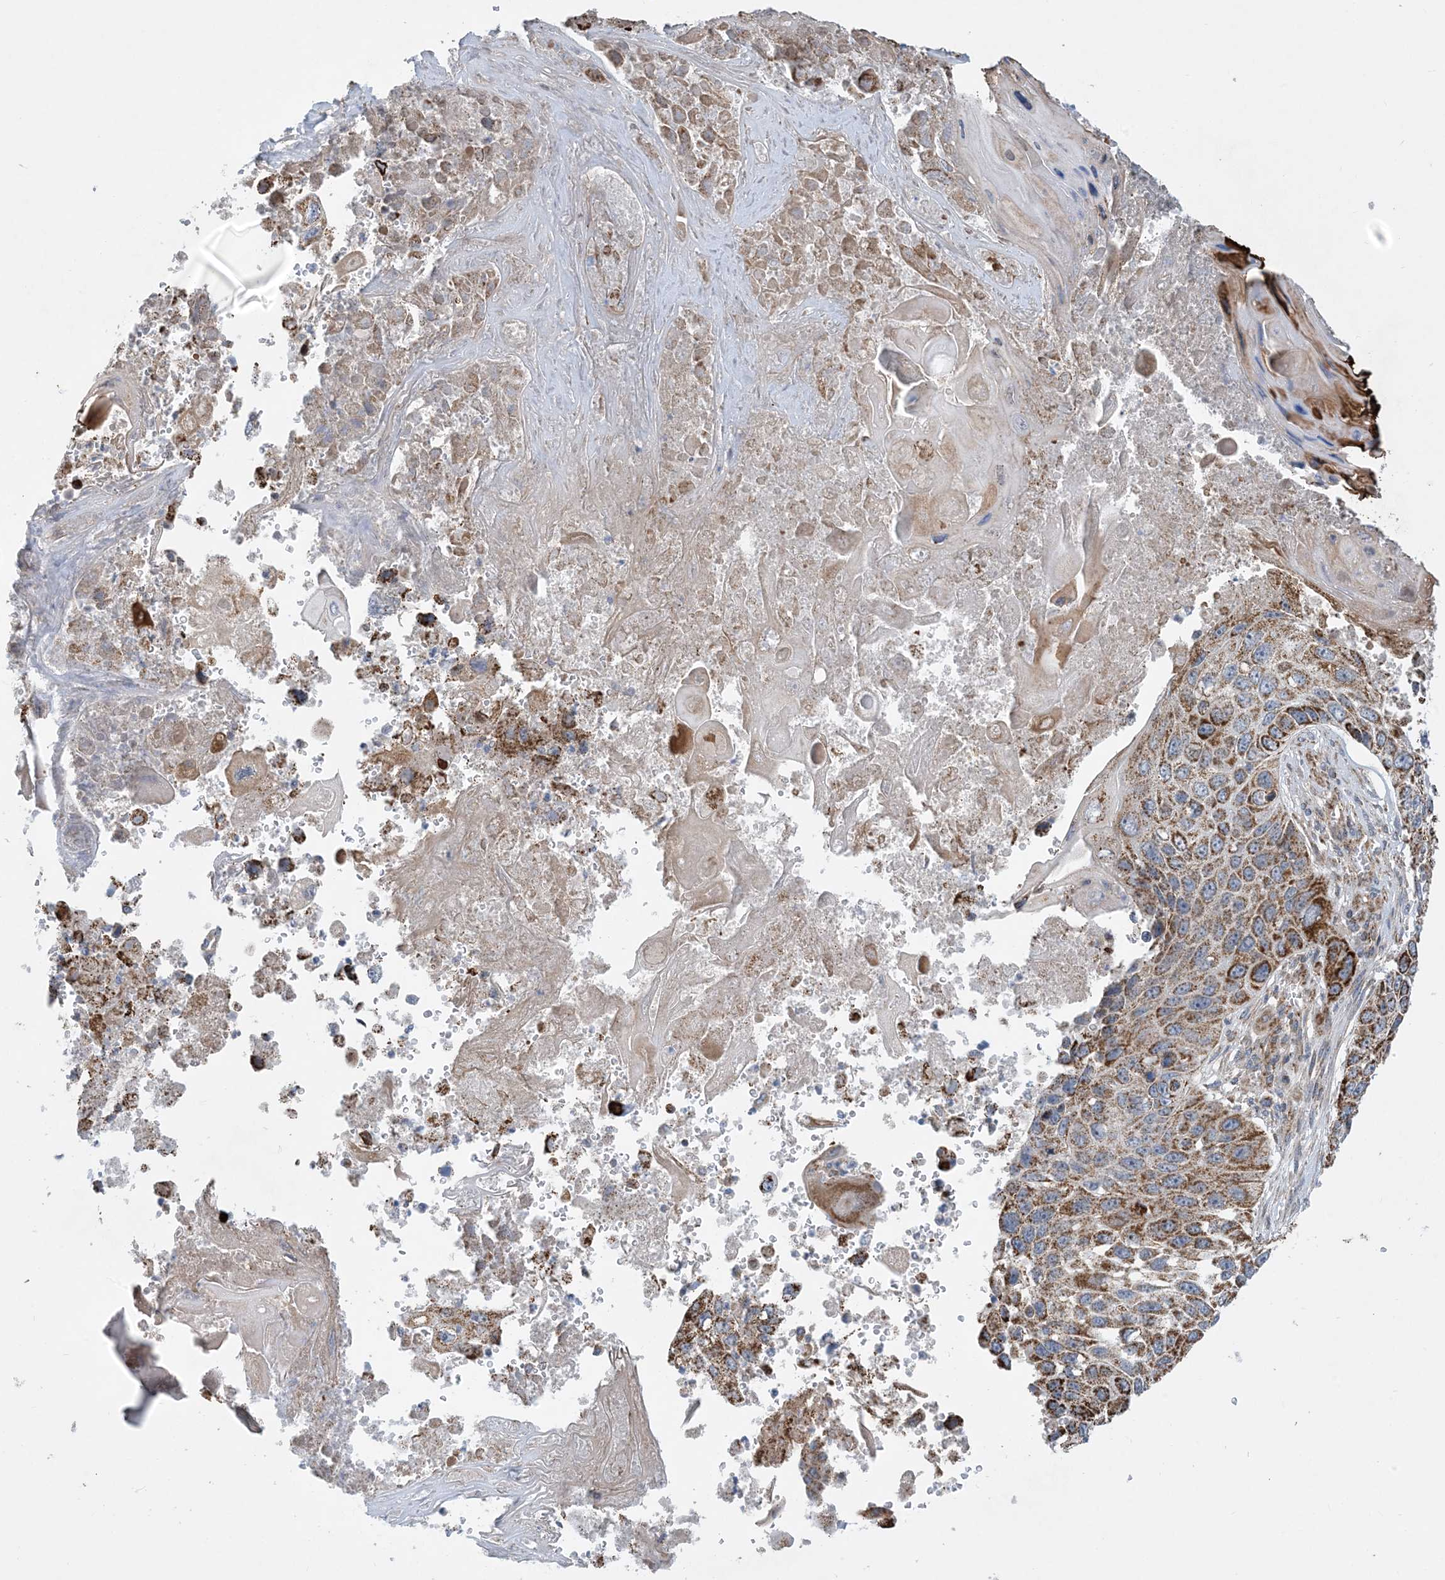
{"staining": {"intensity": "moderate", "quantity": ">75%", "location": "cytoplasmic/membranous"}, "tissue": "lung cancer", "cell_type": "Tumor cells", "image_type": "cancer", "snomed": [{"axis": "morphology", "description": "Squamous cell carcinoma, NOS"}, {"axis": "topography", "description": "Lung"}], "caption": "Protein positivity by IHC reveals moderate cytoplasmic/membranous staining in about >75% of tumor cells in lung squamous cell carcinoma.", "gene": "PCDHGA1", "patient": {"sex": "male", "age": 61}}